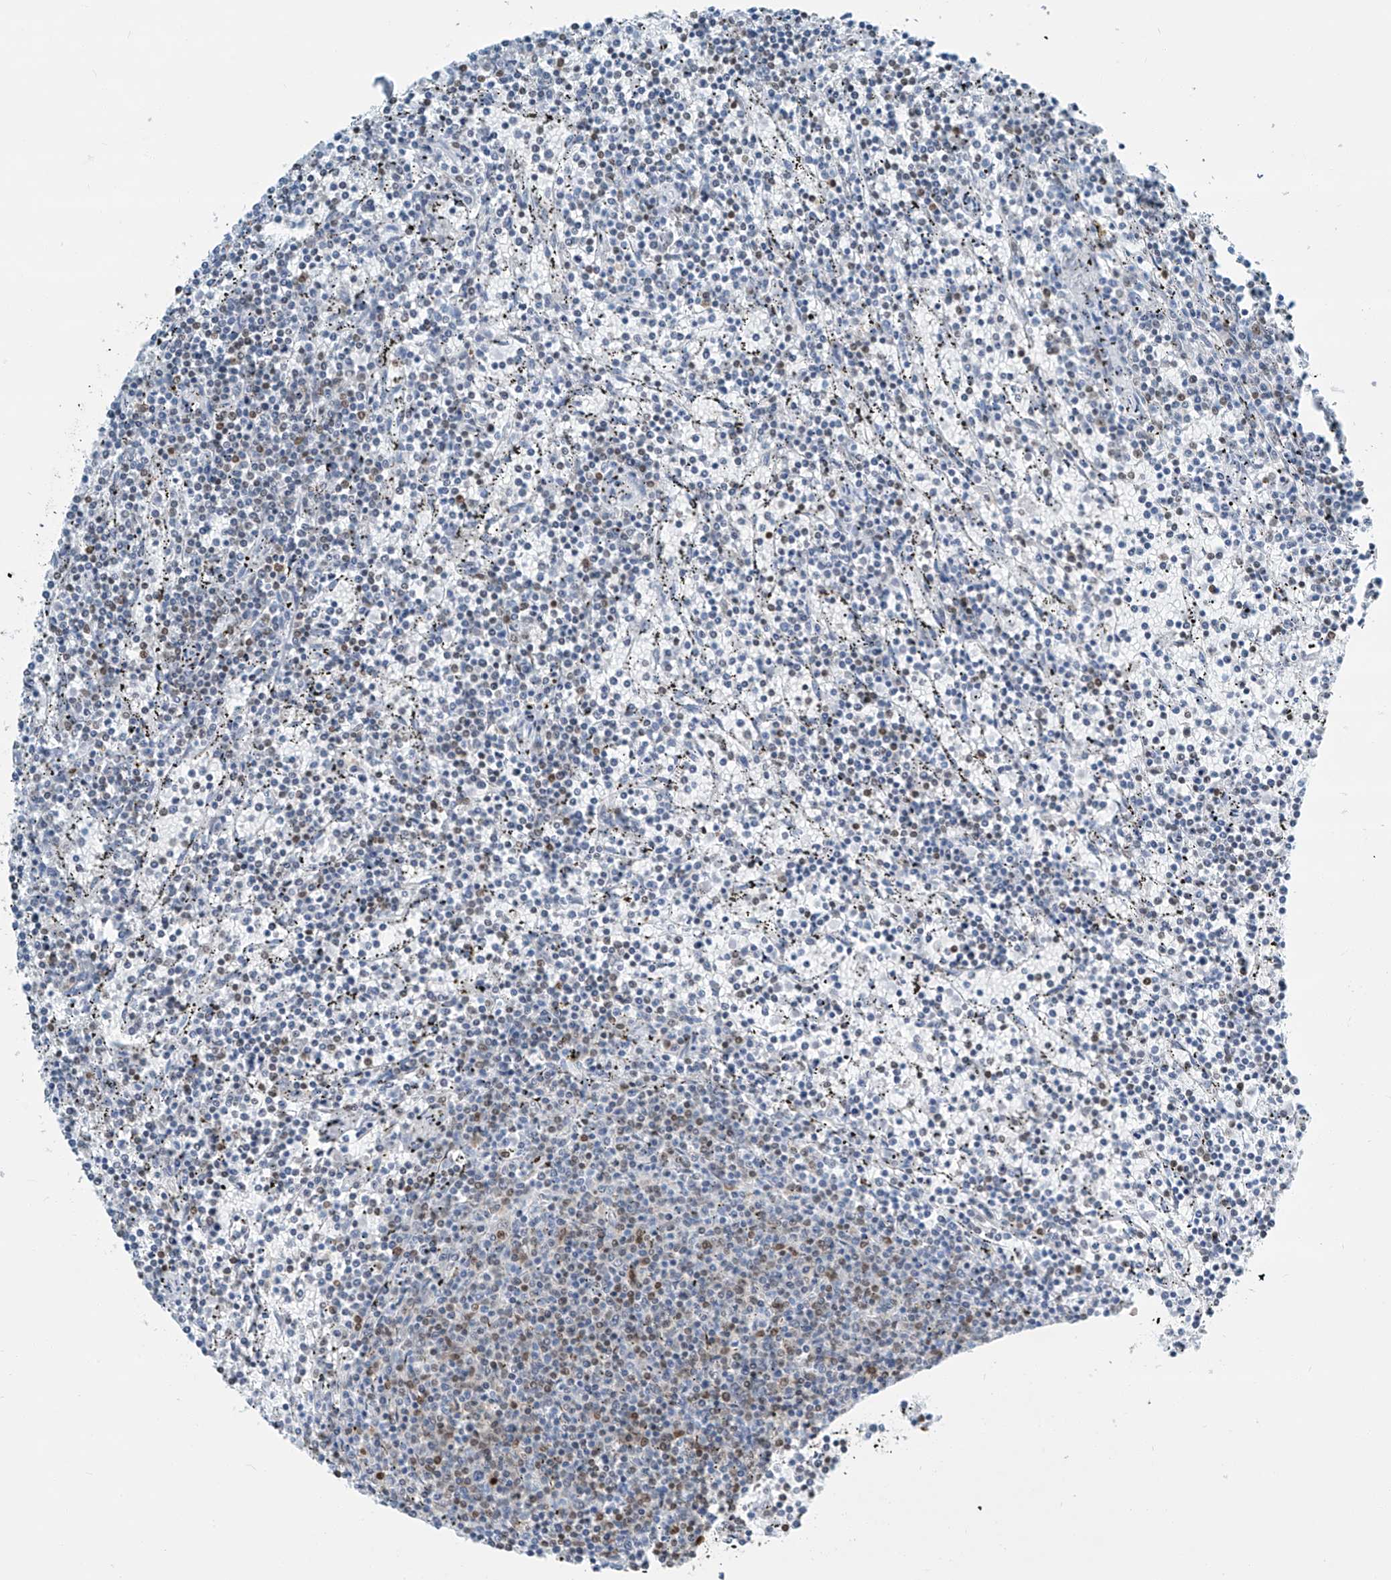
{"staining": {"intensity": "weak", "quantity": "<25%", "location": "nuclear"}, "tissue": "lymphoma", "cell_type": "Tumor cells", "image_type": "cancer", "snomed": [{"axis": "morphology", "description": "Malignant lymphoma, non-Hodgkin's type, Low grade"}, {"axis": "topography", "description": "Spleen"}], "caption": "This is a photomicrograph of immunohistochemistry (IHC) staining of lymphoma, which shows no expression in tumor cells.", "gene": "SARNP", "patient": {"sex": "female", "age": 50}}